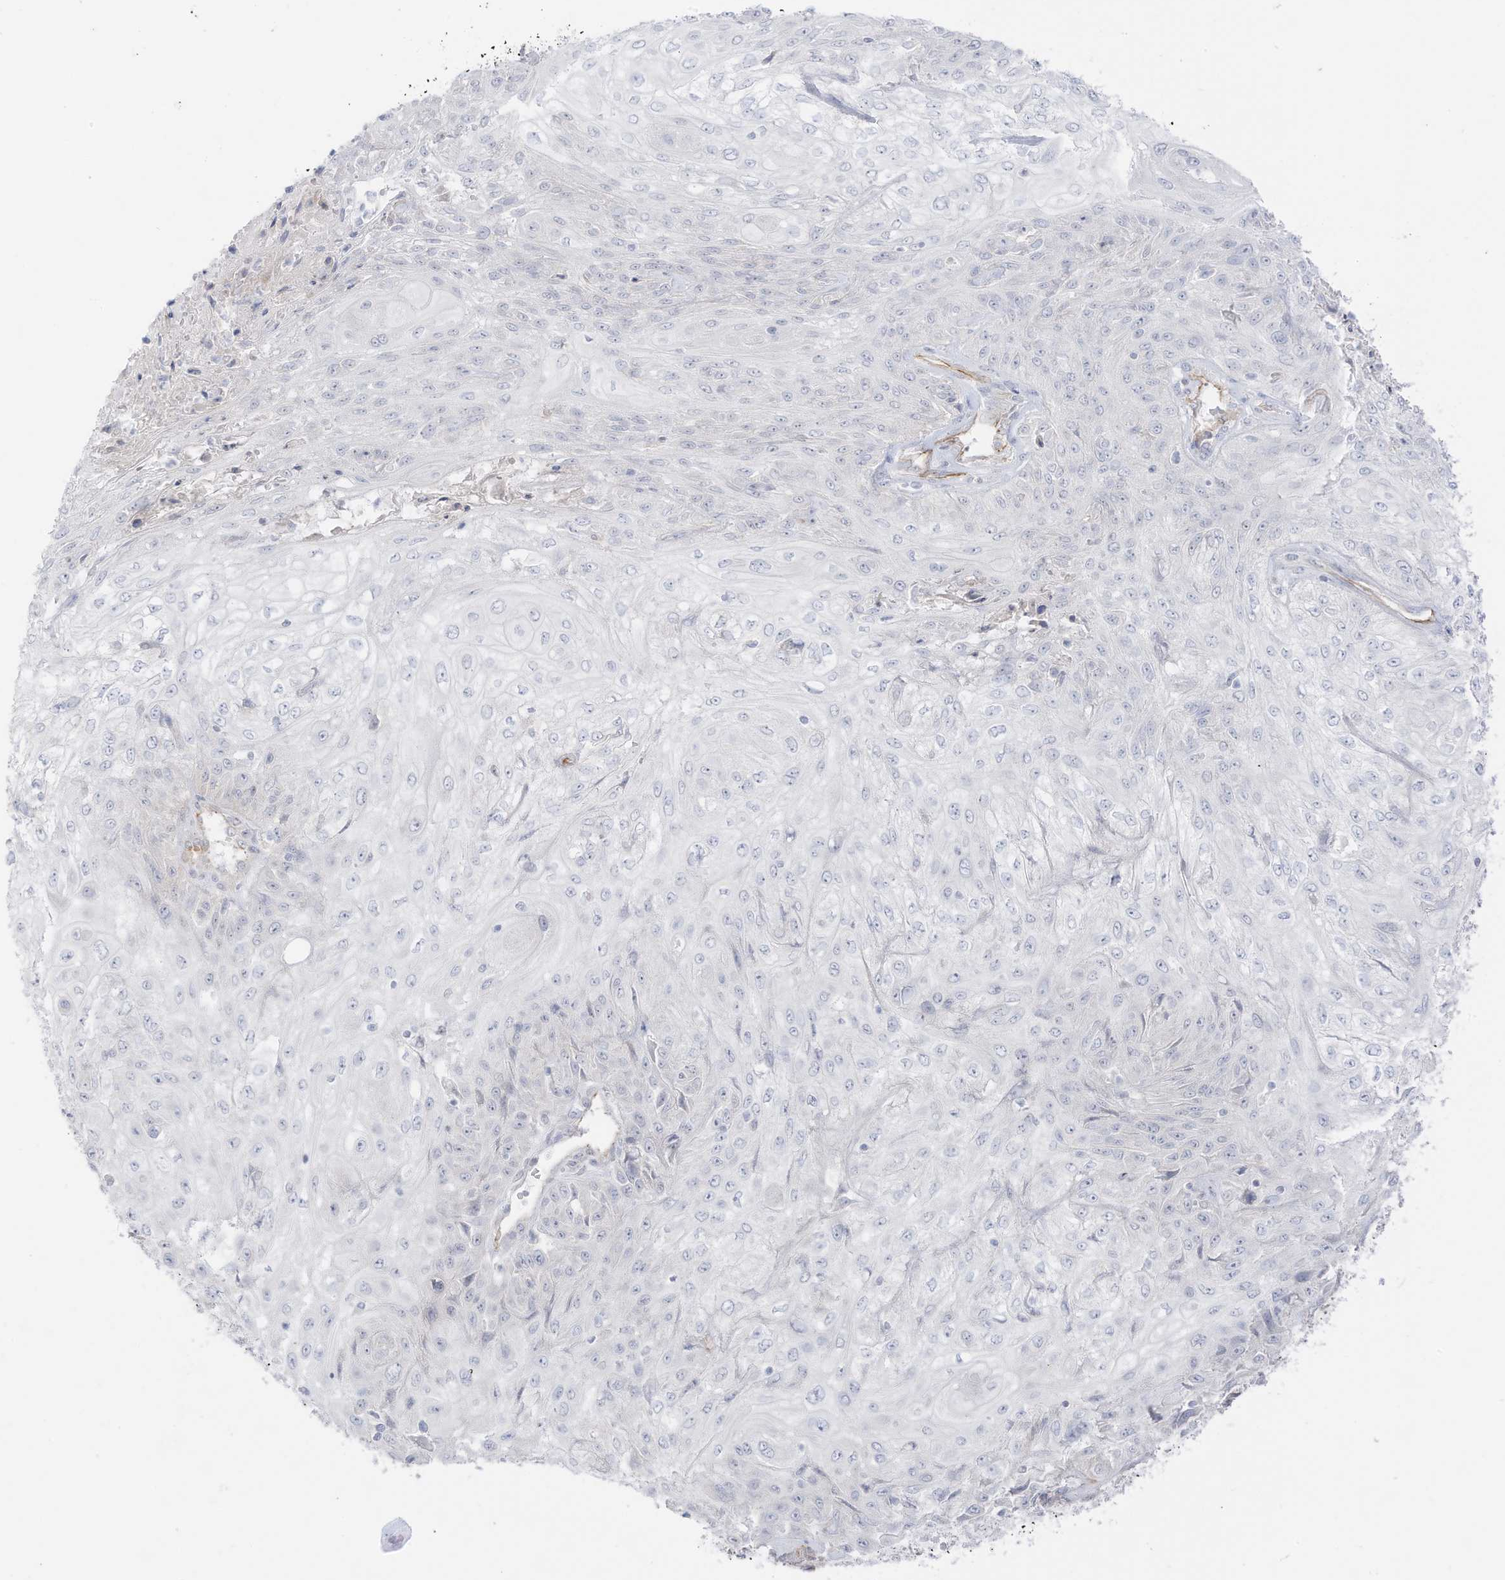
{"staining": {"intensity": "negative", "quantity": "none", "location": "none"}, "tissue": "skin cancer", "cell_type": "Tumor cells", "image_type": "cancer", "snomed": [{"axis": "morphology", "description": "Squamous cell carcinoma, NOS"}, {"axis": "morphology", "description": "Squamous cell carcinoma, metastatic, NOS"}, {"axis": "topography", "description": "Skin"}, {"axis": "topography", "description": "Lymph node"}], "caption": "This is a photomicrograph of immunohistochemistry staining of squamous cell carcinoma (skin), which shows no staining in tumor cells.", "gene": "C11orf87", "patient": {"sex": "male", "age": 75}}